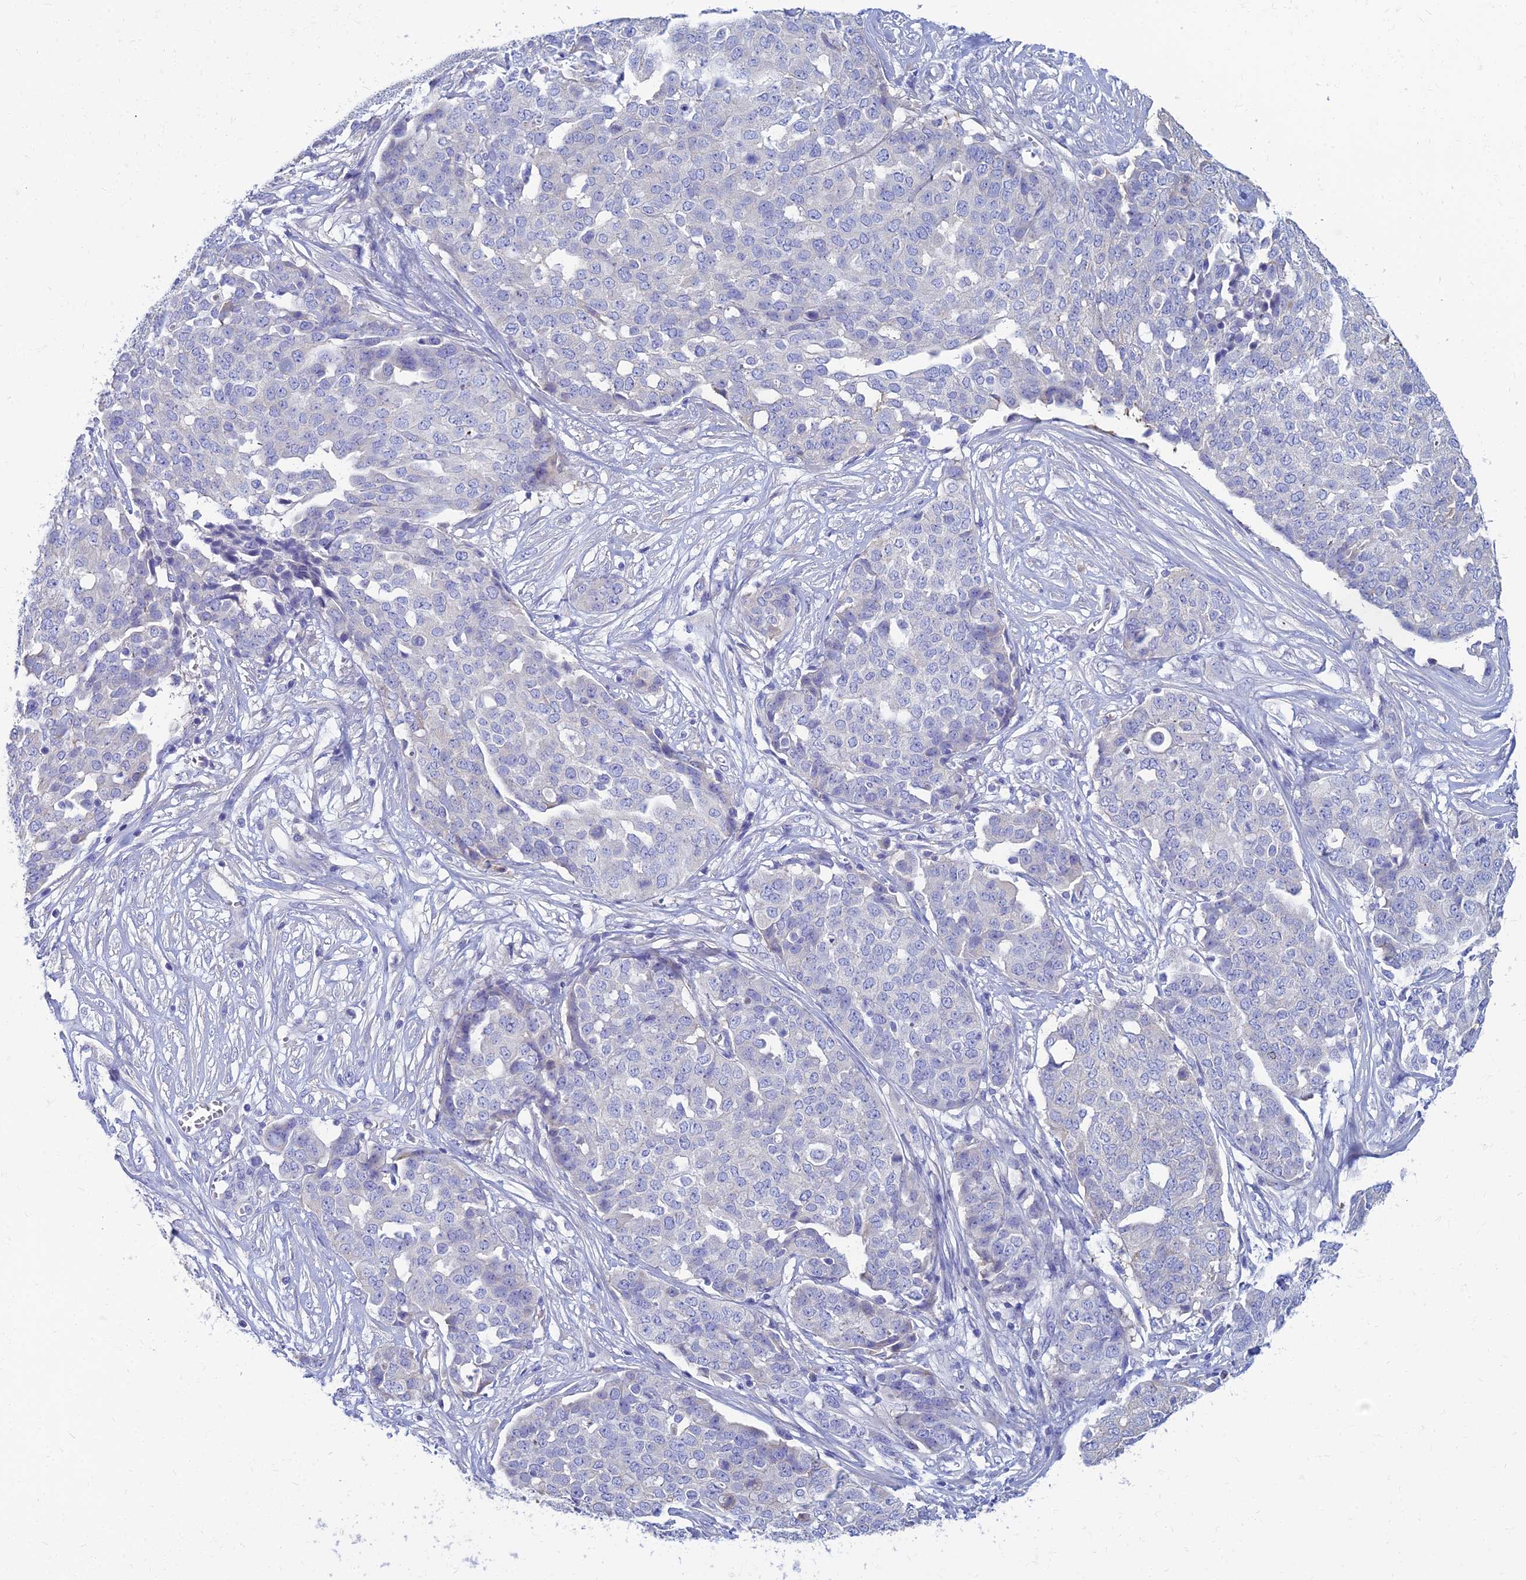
{"staining": {"intensity": "negative", "quantity": "none", "location": "none"}, "tissue": "ovarian cancer", "cell_type": "Tumor cells", "image_type": "cancer", "snomed": [{"axis": "morphology", "description": "Cystadenocarcinoma, serous, NOS"}, {"axis": "topography", "description": "Soft tissue"}, {"axis": "topography", "description": "Ovary"}], "caption": "There is no significant positivity in tumor cells of ovarian cancer (serous cystadenocarcinoma).", "gene": "ZNF552", "patient": {"sex": "female", "age": 57}}